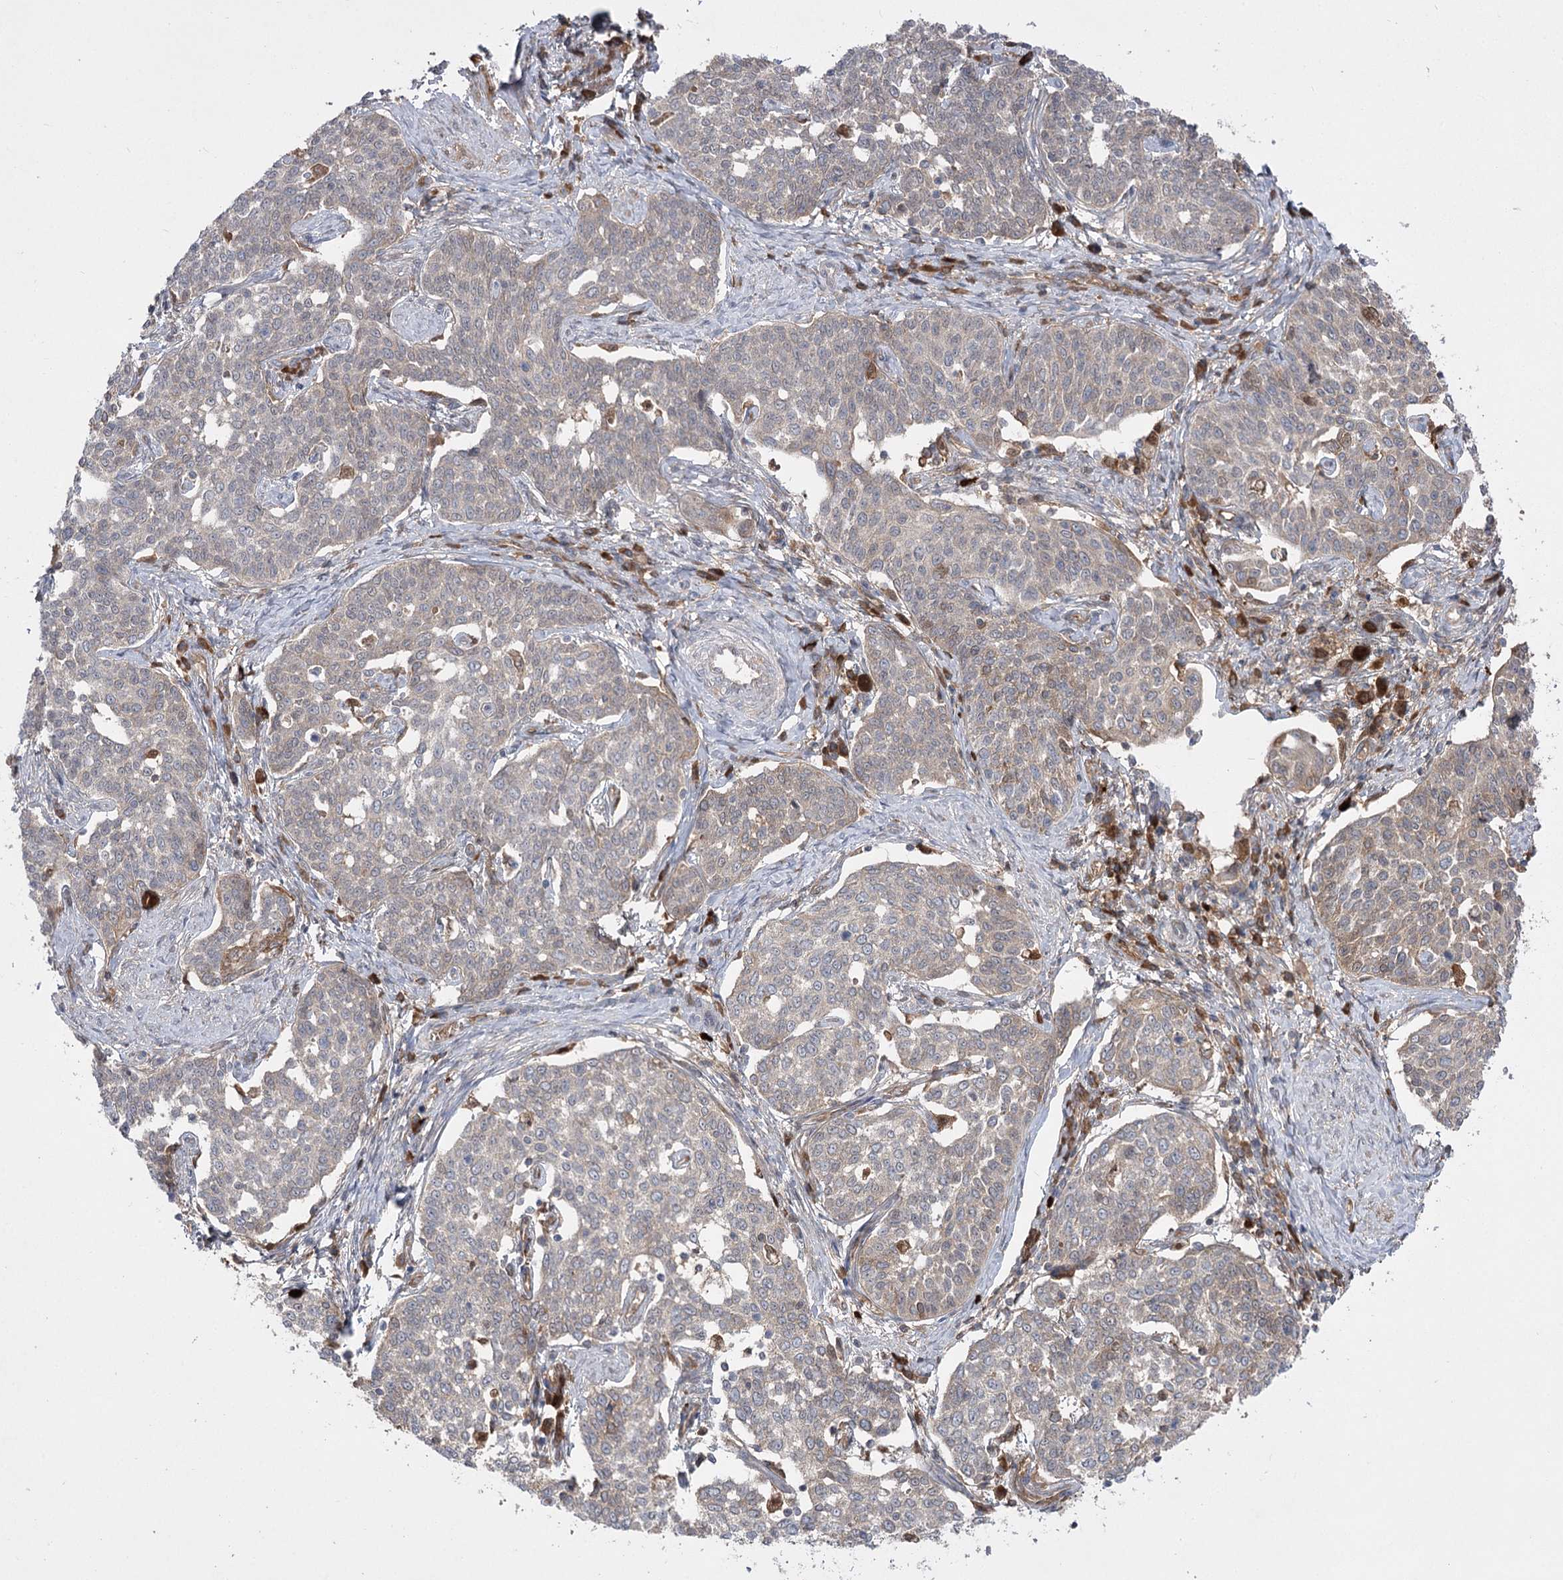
{"staining": {"intensity": "weak", "quantity": "<25%", "location": "cytoplasmic/membranous"}, "tissue": "cervical cancer", "cell_type": "Tumor cells", "image_type": "cancer", "snomed": [{"axis": "morphology", "description": "Squamous cell carcinoma, NOS"}, {"axis": "topography", "description": "Cervix"}], "caption": "Photomicrograph shows no protein expression in tumor cells of squamous cell carcinoma (cervical) tissue.", "gene": "PLEKHA5", "patient": {"sex": "female", "age": 34}}